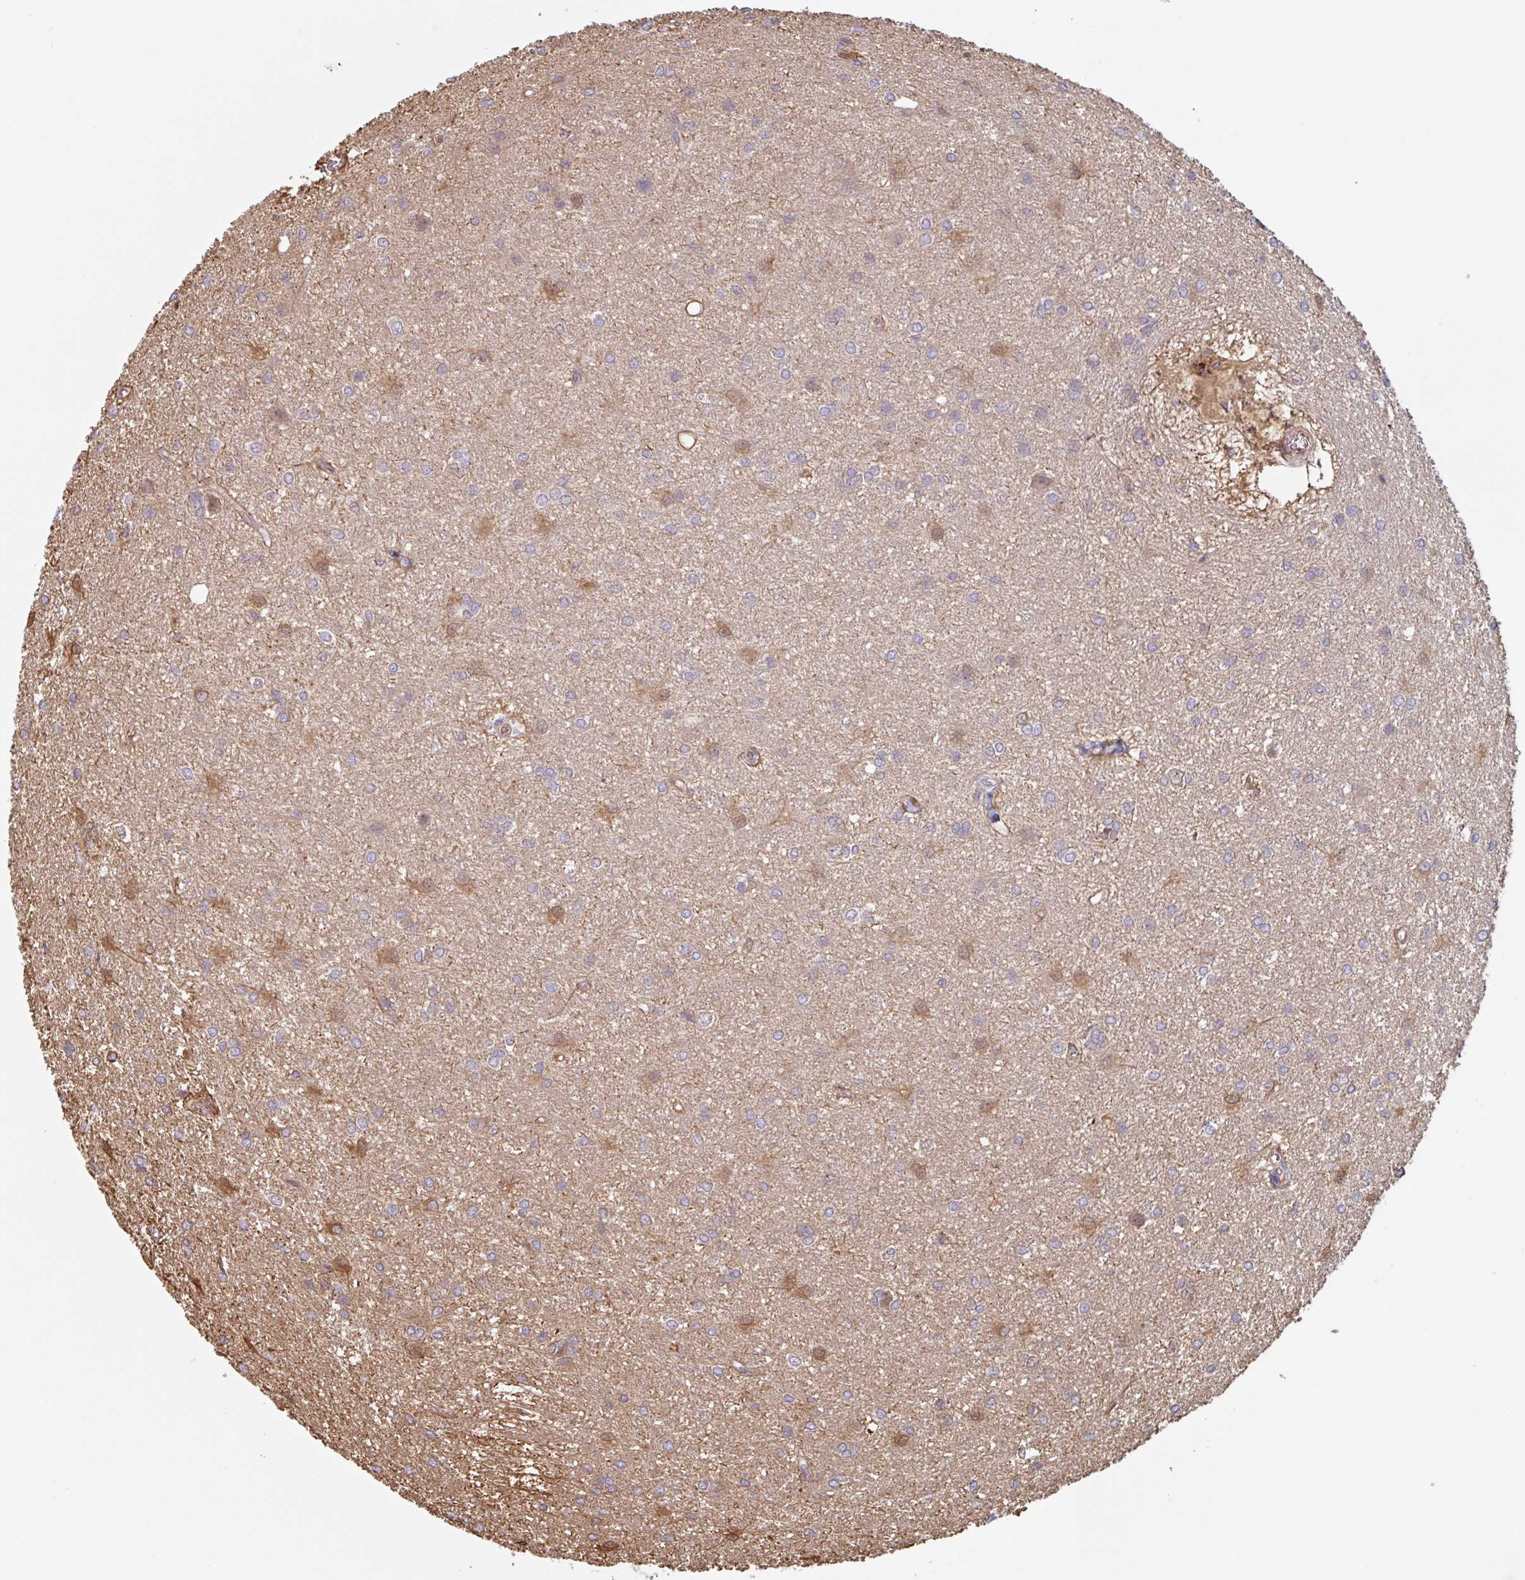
{"staining": {"intensity": "moderate", "quantity": "<25%", "location": "cytoplasmic/membranous"}, "tissue": "glioma", "cell_type": "Tumor cells", "image_type": "cancer", "snomed": [{"axis": "morphology", "description": "Glioma, malignant, High grade"}, {"axis": "topography", "description": "Brain"}], "caption": "IHC of human malignant glioma (high-grade) reveals low levels of moderate cytoplasmic/membranous positivity in about <25% of tumor cells. (IHC, brightfield microscopy, high magnification).", "gene": "OTOP2", "patient": {"sex": "female", "age": 50}}